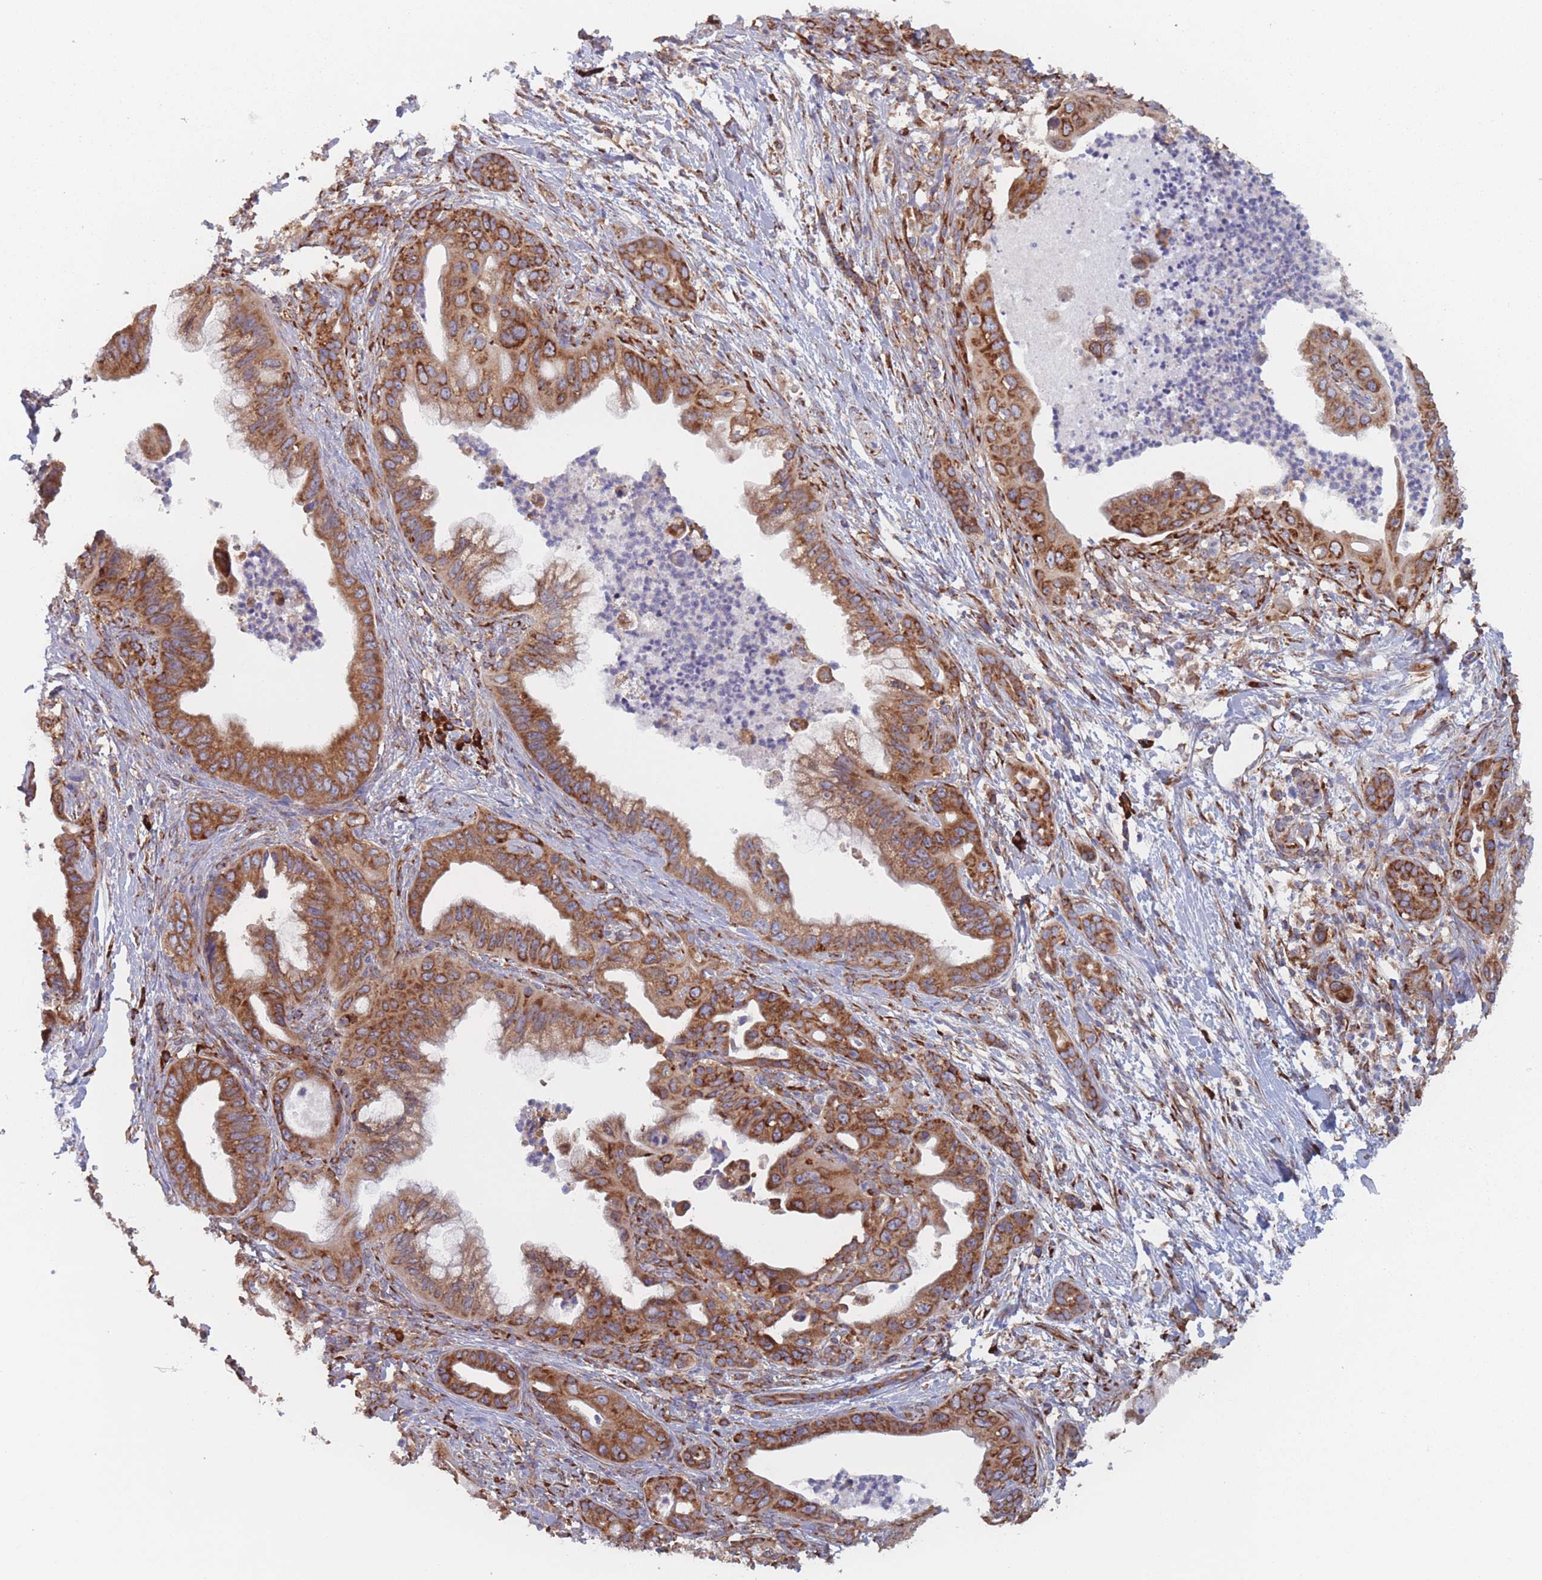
{"staining": {"intensity": "moderate", "quantity": ">75%", "location": "cytoplasmic/membranous"}, "tissue": "pancreatic cancer", "cell_type": "Tumor cells", "image_type": "cancer", "snomed": [{"axis": "morphology", "description": "Adenocarcinoma, NOS"}, {"axis": "topography", "description": "Pancreas"}], "caption": "IHC photomicrograph of neoplastic tissue: human pancreatic cancer (adenocarcinoma) stained using immunohistochemistry (IHC) demonstrates medium levels of moderate protein expression localized specifically in the cytoplasmic/membranous of tumor cells, appearing as a cytoplasmic/membranous brown color.", "gene": "EEF1B2", "patient": {"sex": "male", "age": 58}}